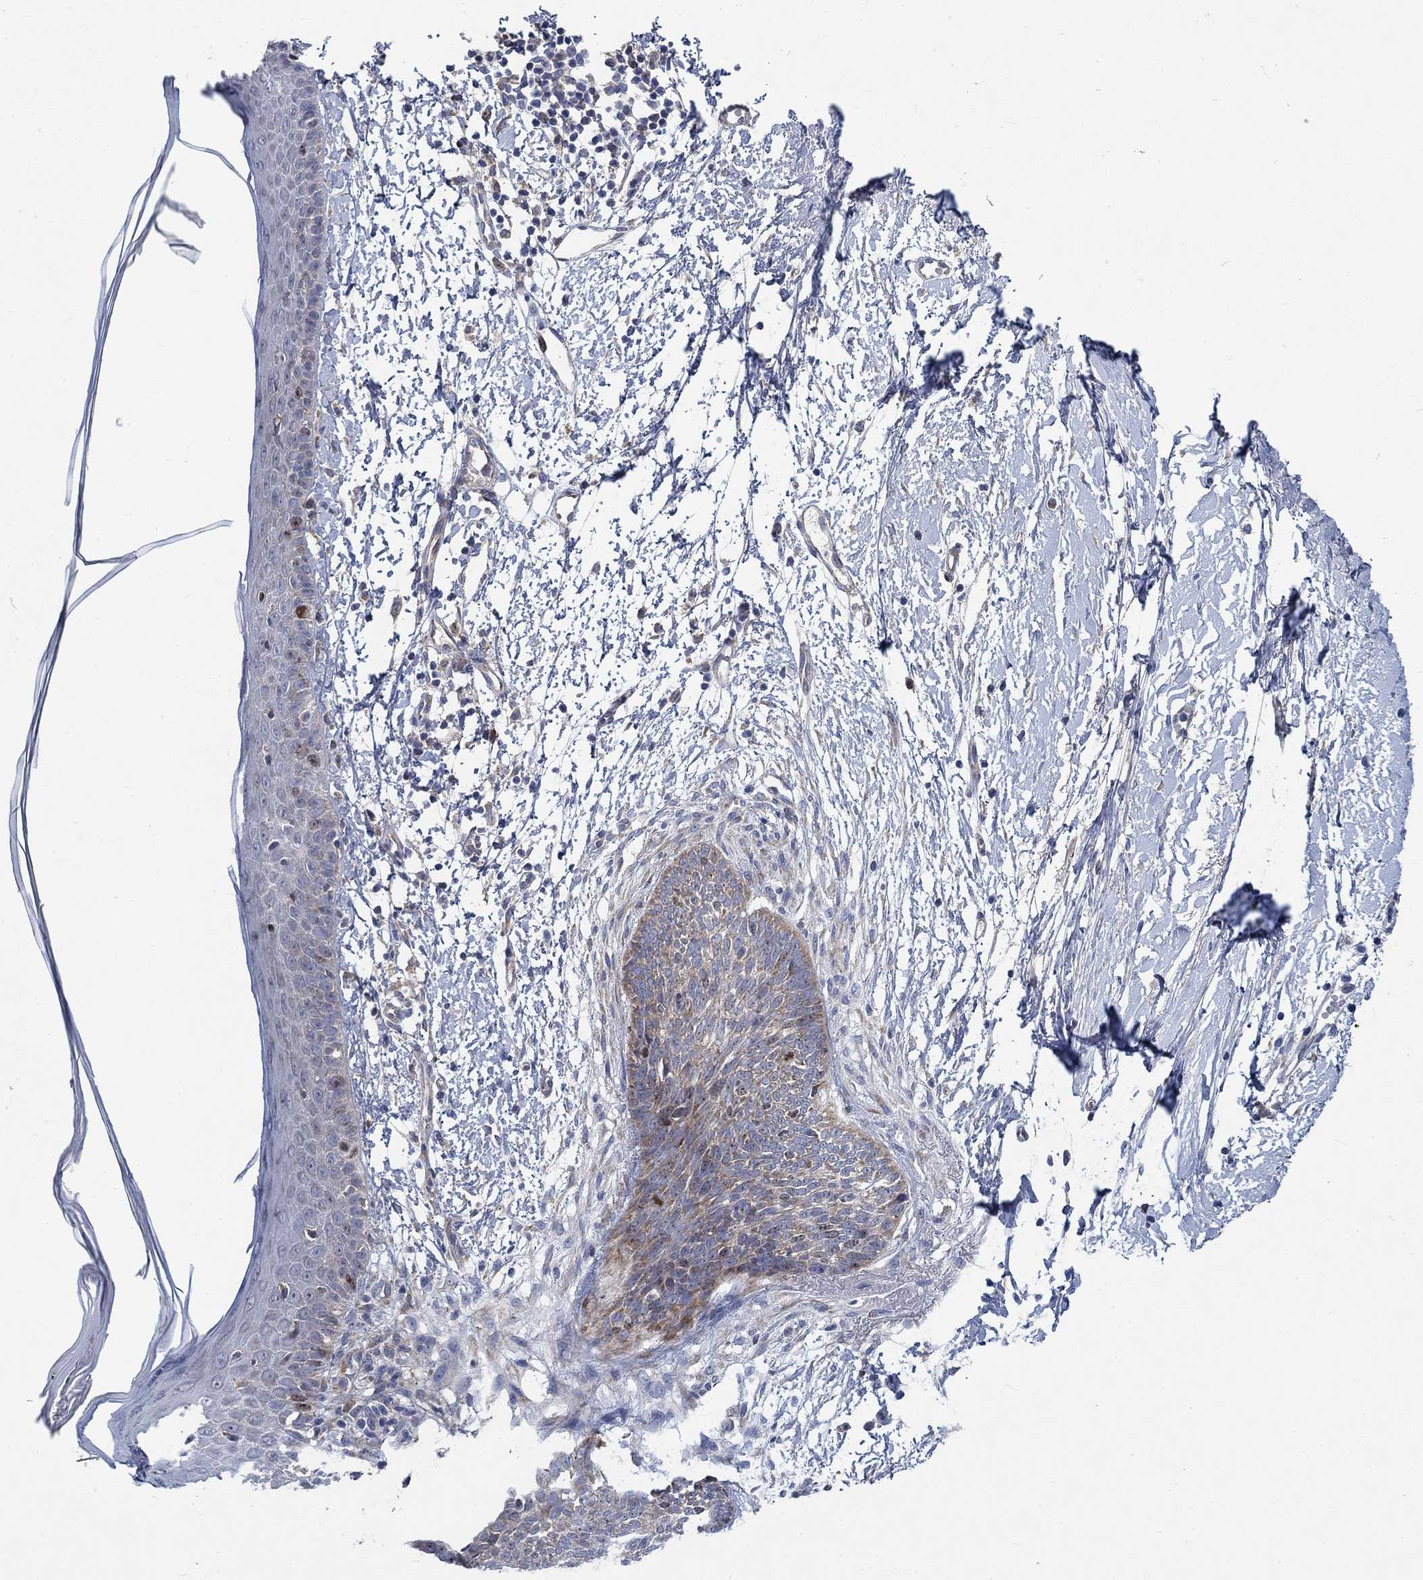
{"staining": {"intensity": "weak", "quantity": "25%-75%", "location": "cytoplasmic/membranous"}, "tissue": "skin cancer", "cell_type": "Tumor cells", "image_type": "cancer", "snomed": [{"axis": "morphology", "description": "Normal tissue, NOS"}, {"axis": "morphology", "description": "Basal cell carcinoma"}, {"axis": "topography", "description": "Skin"}], "caption": "Protein staining of basal cell carcinoma (skin) tissue demonstrates weak cytoplasmic/membranous positivity in about 25%-75% of tumor cells.", "gene": "MMP24", "patient": {"sex": "male", "age": 84}}